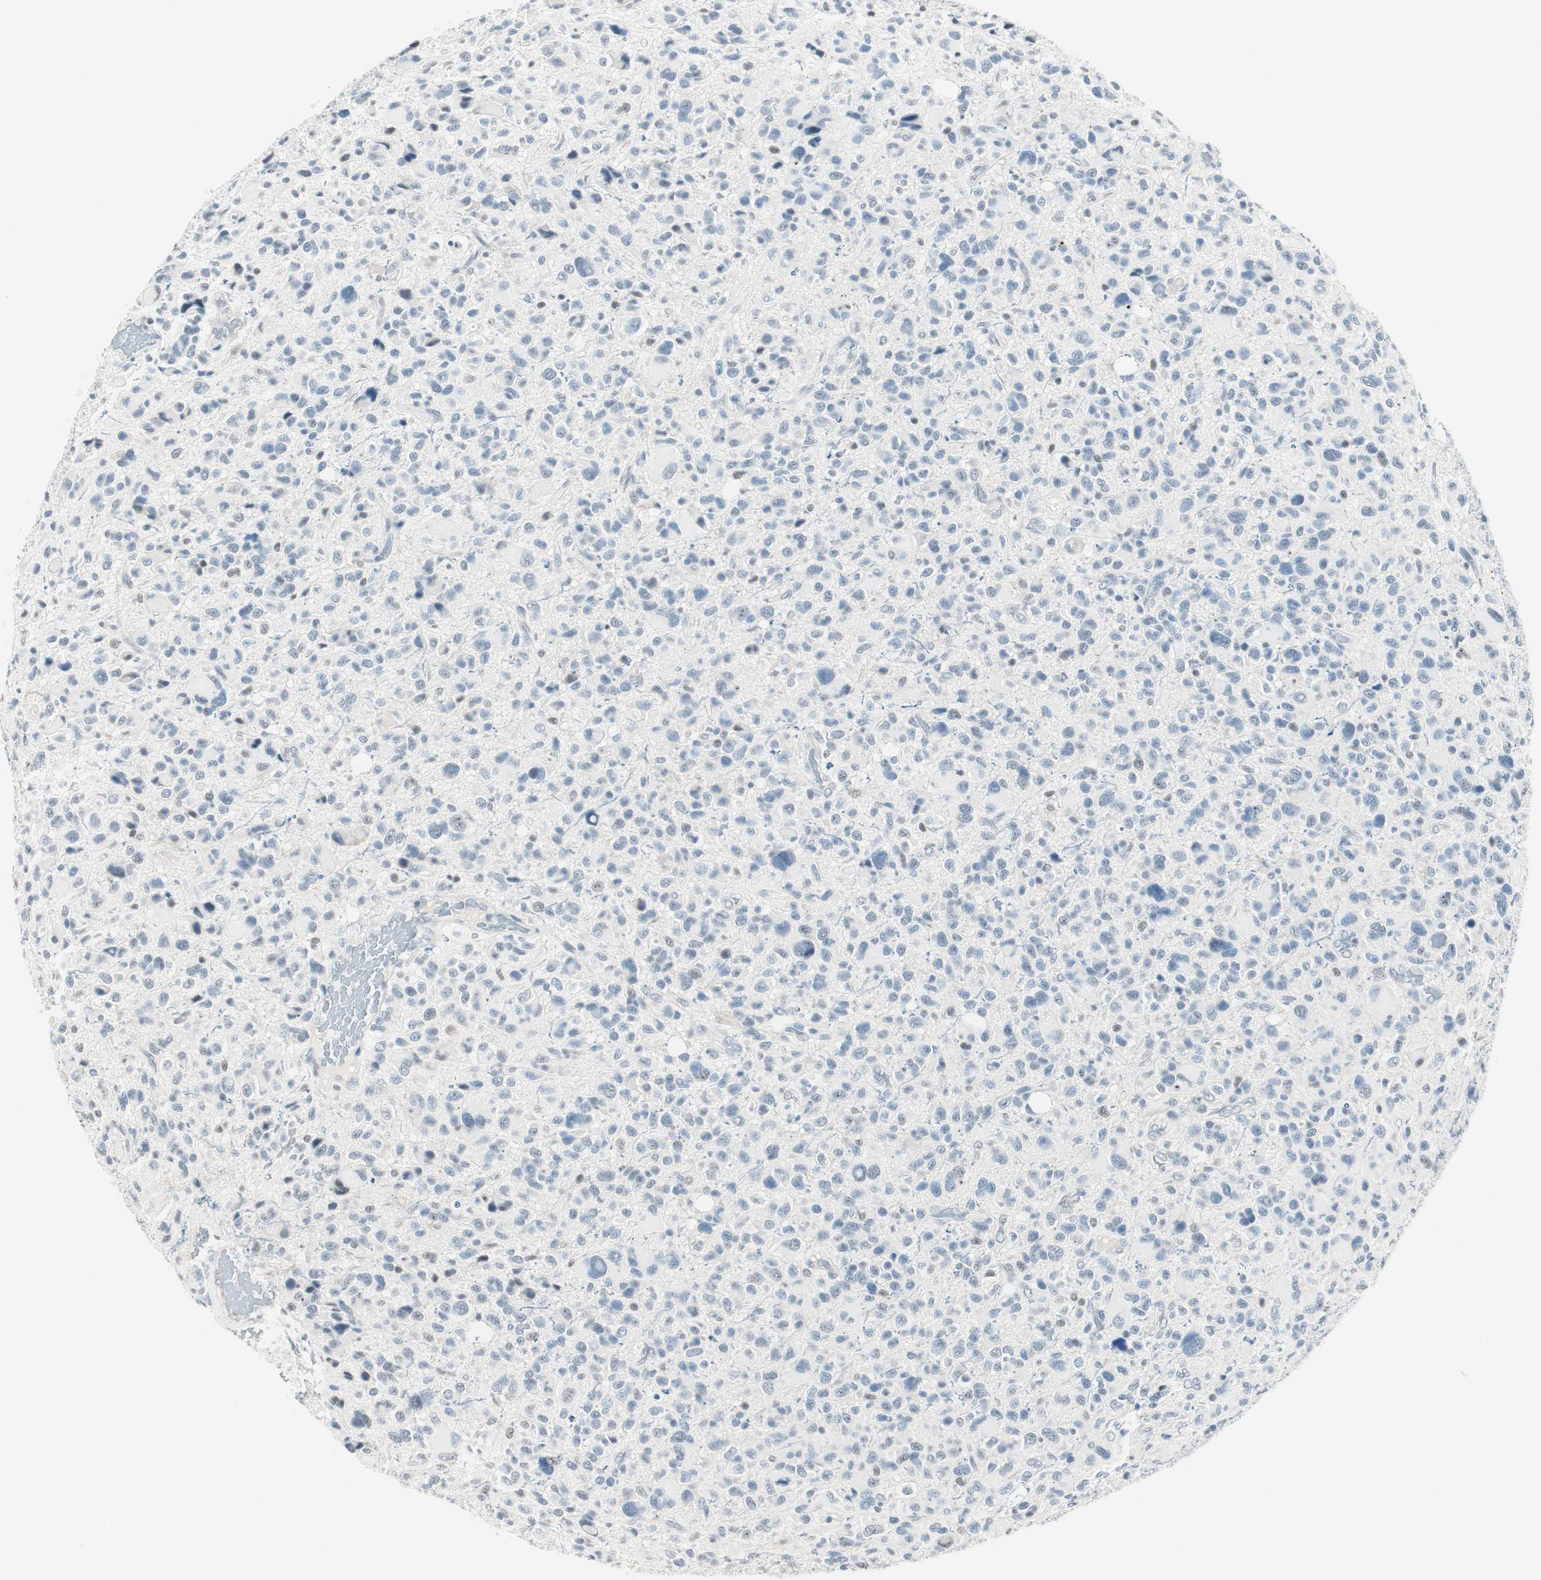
{"staining": {"intensity": "negative", "quantity": "none", "location": "none"}, "tissue": "glioma", "cell_type": "Tumor cells", "image_type": "cancer", "snomed": [{"axis": "morphology", "description": "Glioma, malignant, High grade"}, {"axis": "topography", "description": "Brain"}], "caption": "IHC image of malignant glioma (high-grade) stained for a protein (brown), which shows no expression in tumor cells.", "gene": "HOXB13", "patient": {"sex": "male", "age": 48}}